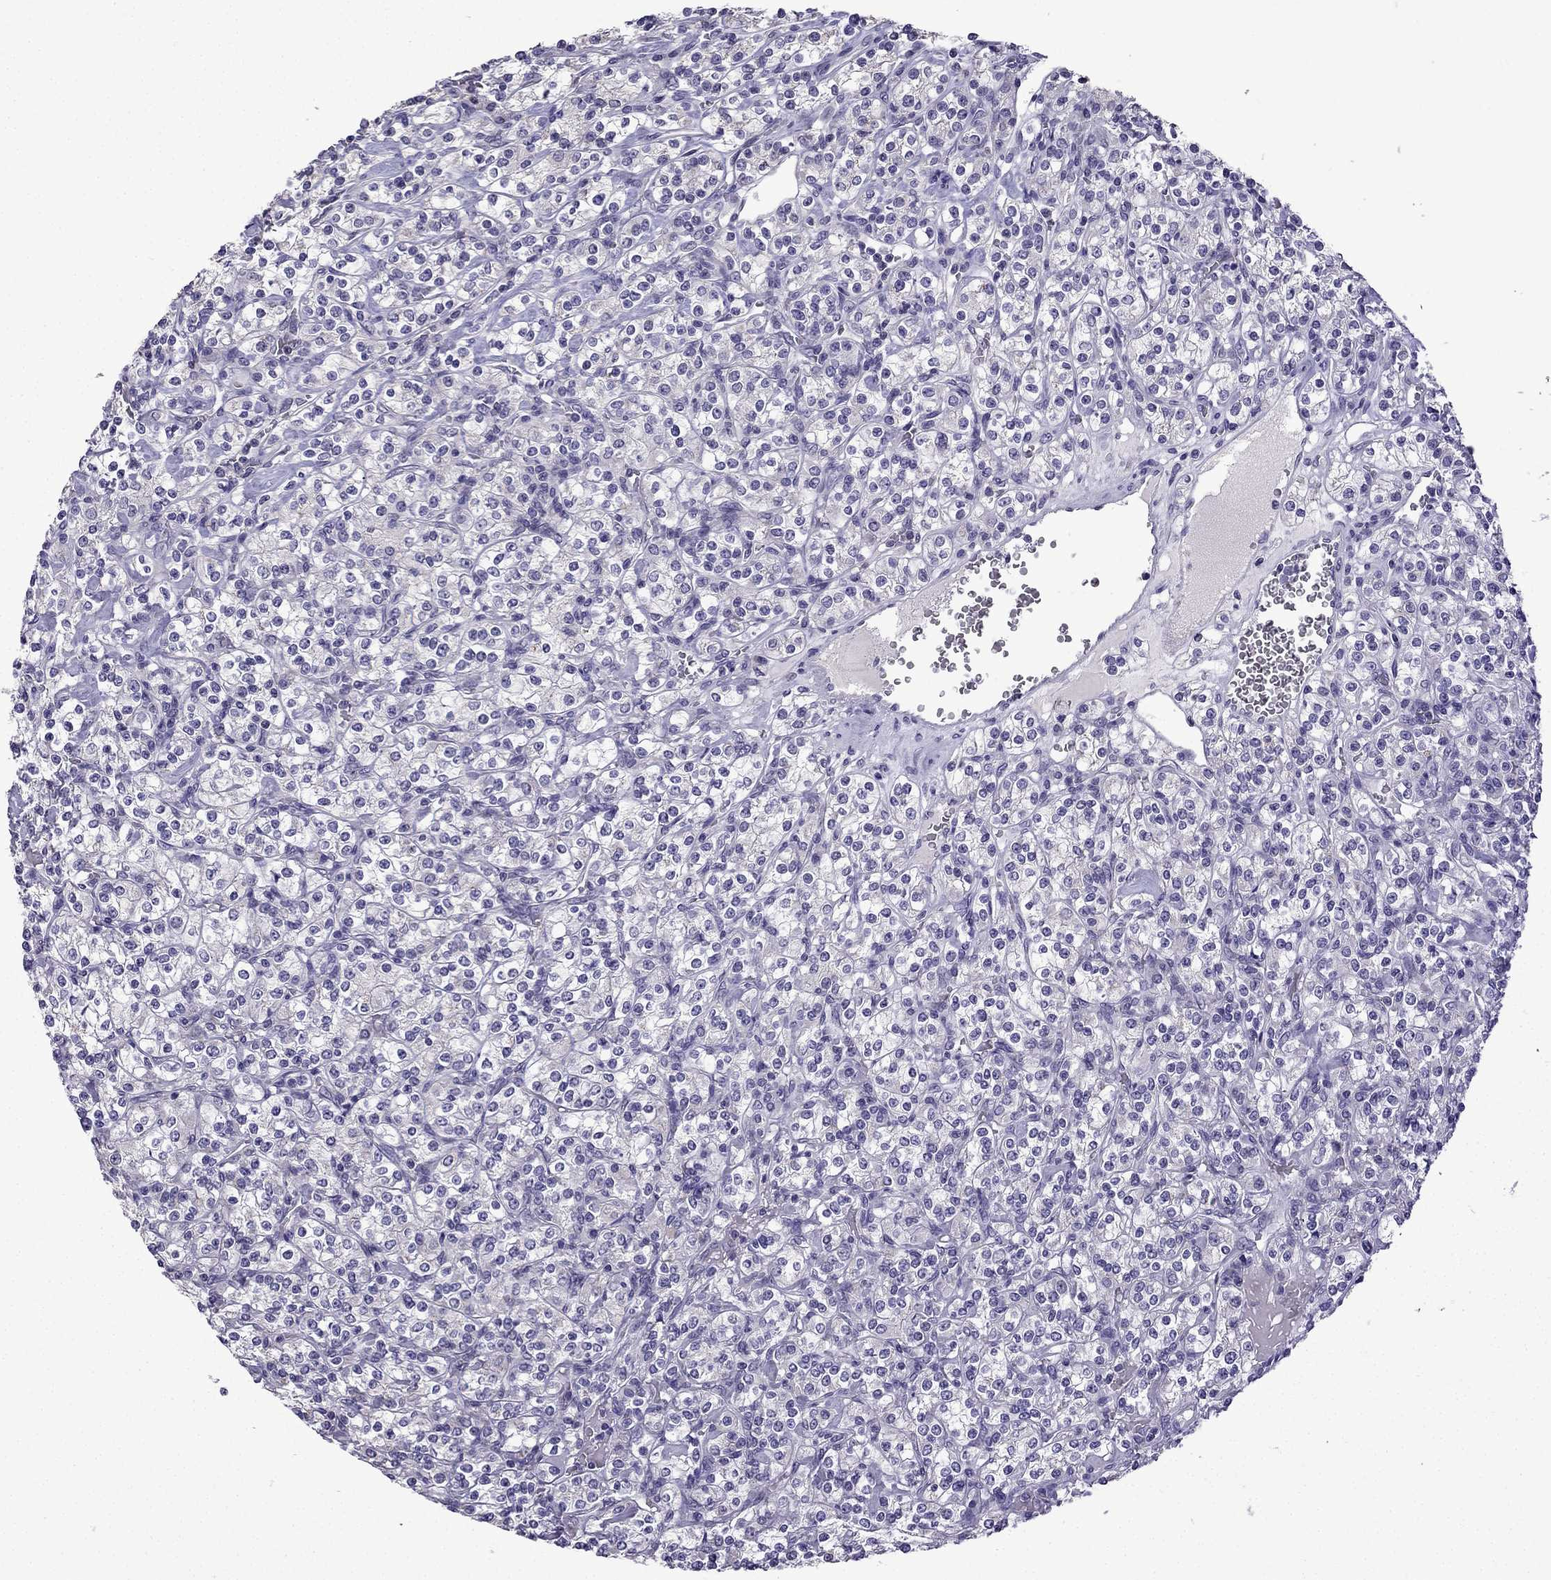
{"staining": {"intensity": "negative", "quantity": "none", "location": "none"}, "tissue": "renal cancer", "cell_type": "Tumor cells", "image_type": "cancer", "snomed": [{"axis": "morphology", "description": "Adenocarcinoma, NOS"}, {"axis": "topography", "description": "Kidney"}], "caption": "The image shows no significant expression in tumor cells of renal cancer.", "gene": "TTN", "patient": {"sex": "male", "age": 77}}